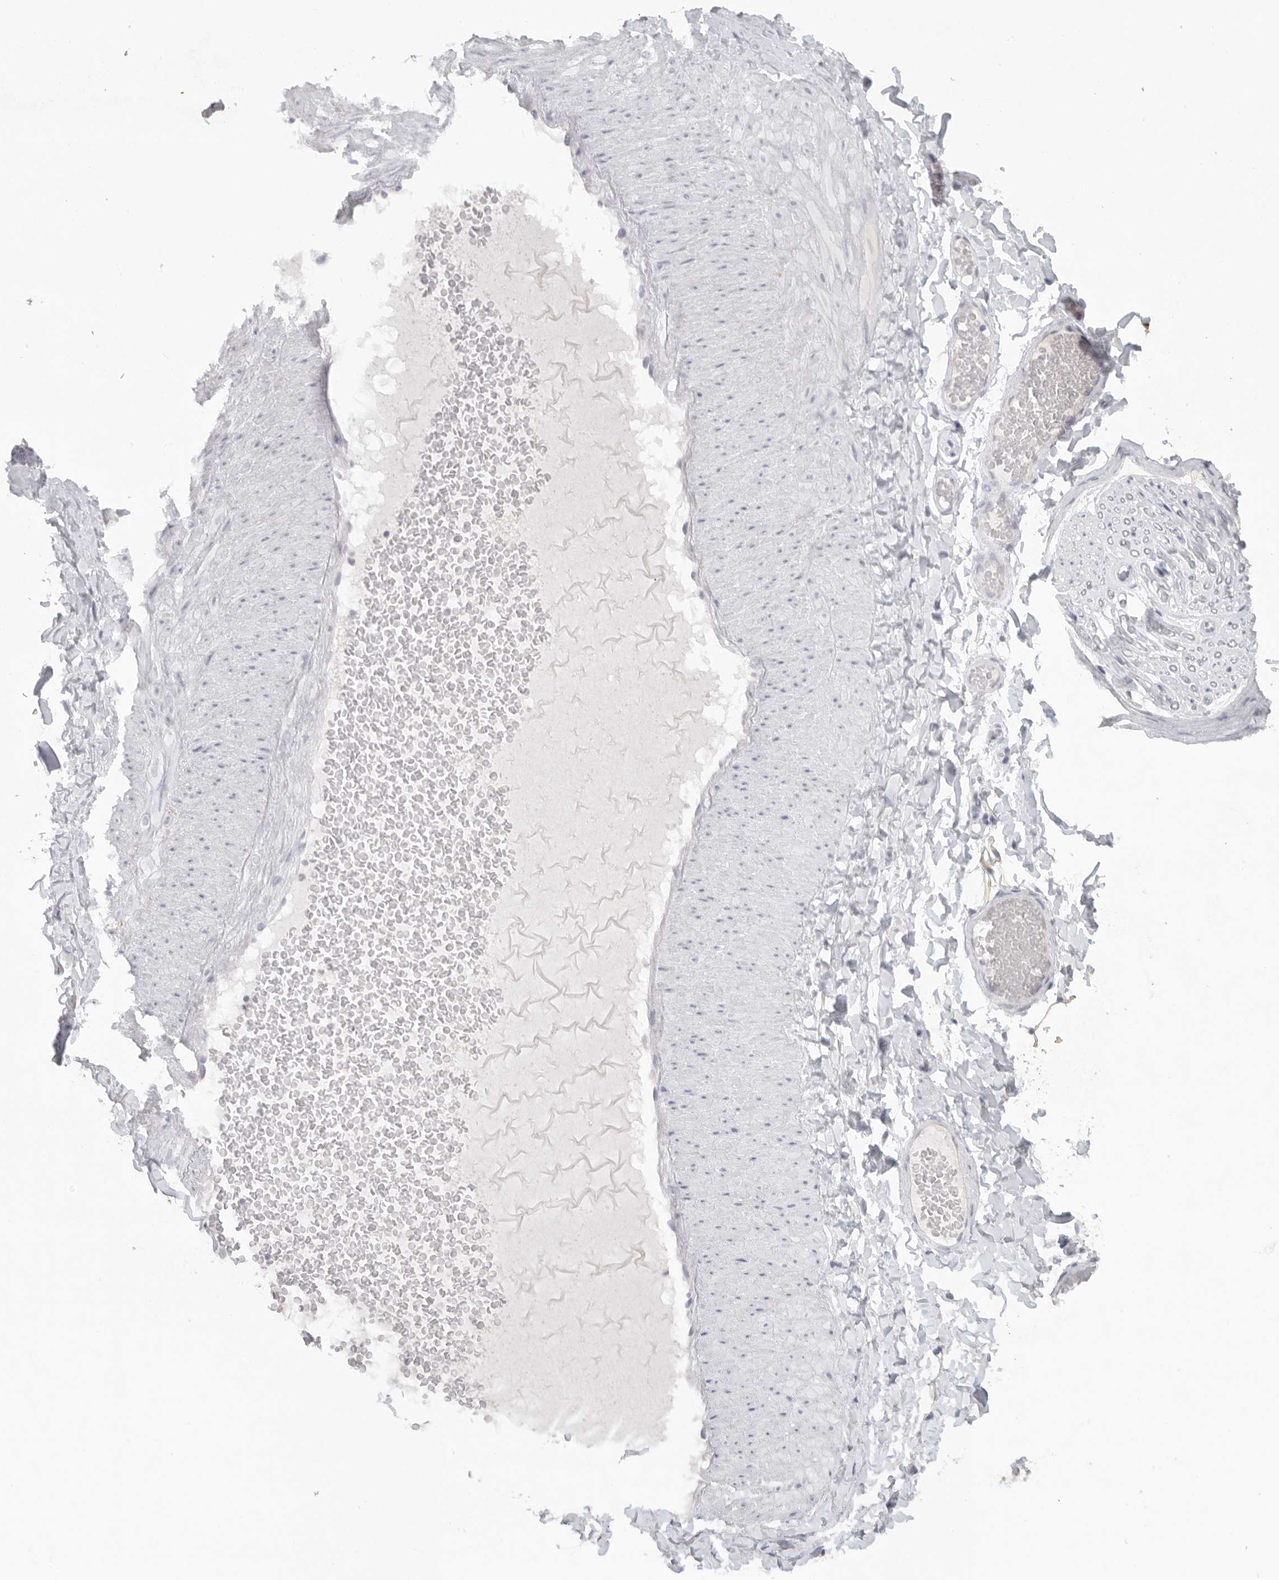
{"staining": {"intensity": "moderate", "quantity": "<25%", "location": "cytoplasmic/membranous"}, "tissue": "adipose tissue", "cell_type": "Adipocytes", "image_type": "normal", "snomed": [{"axis": "morphology", "description": "Normal tissue, NOS"}, {"axis": "topography", "description": "Adipose tissue"}, {"axis": "topography", "description": "Vascular tissue"}, {"axis": "topography", "description": "Peripheral nerve tissue"}], "caption": "A brown stain shows moderate cytoplasmic/membranous staining of a protein in adipocytes of benign adipose tissue.", "gene": "TMEM69", "patient": {"sex": "male", "age": 25}}